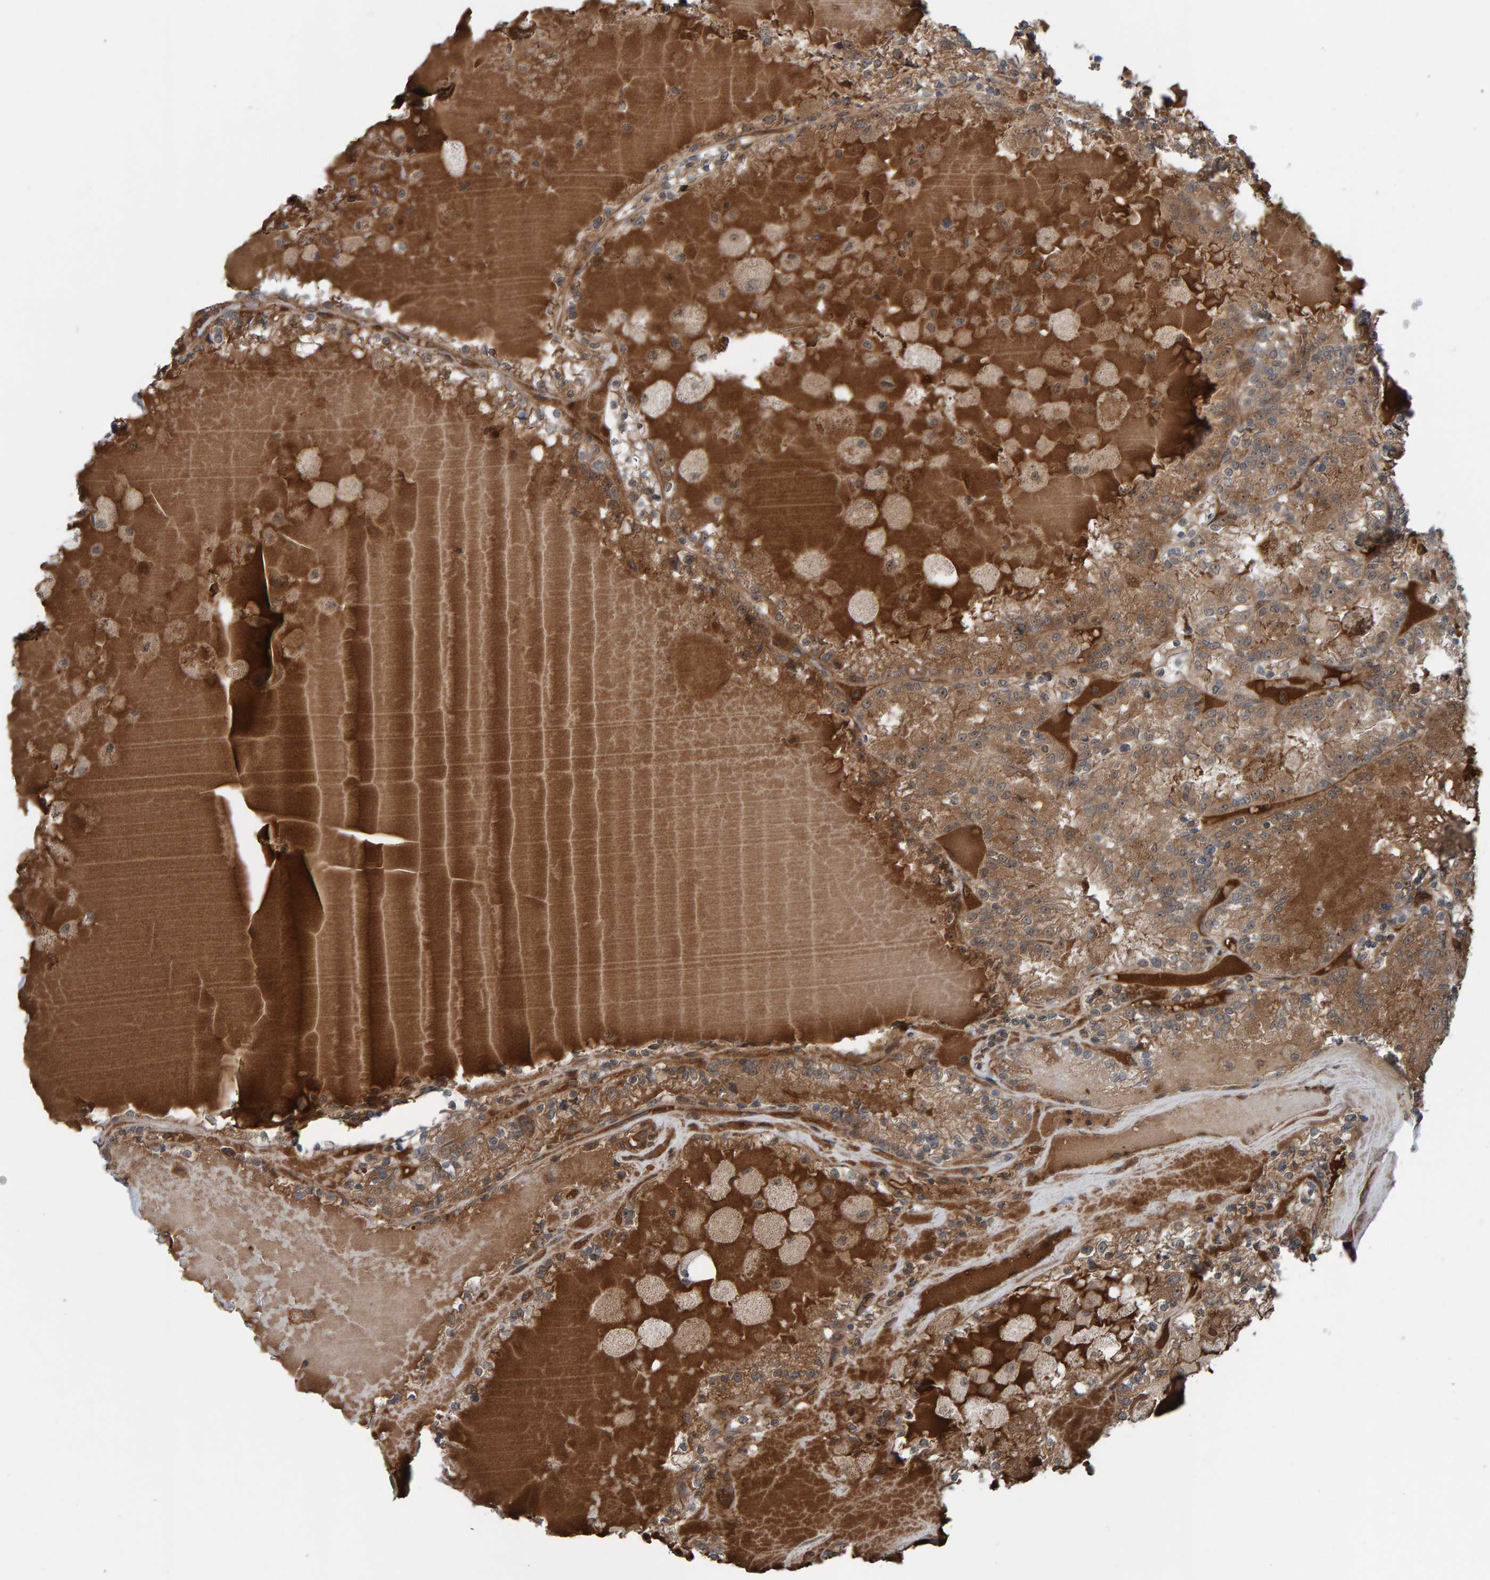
{"staining": {"intensity": "moderate", "quantity": ">75%", "location": "cytoplasmic/membranous"}, "tissue": "renal cancer", "cell_type": "Tumor cells", "image_type": "cancer", "snomed": [{"axis": "morphology", "description": "Adenocarcinoma, NOS"}, {"axis": "topography", "description": "Kidney"}], "caption": "Immunohistochemistry photomicrograph of neoplastic tissue: renal cancer stained using IHC exhibits medium levels of moderate protein expression localized specifically in the cytoplasmic/membranous of tumor cells, appearing as a cytoplasmic/membranous brown color.", "gene": "CUEDC1", "patient": {"sex": "female", "age": 56}}